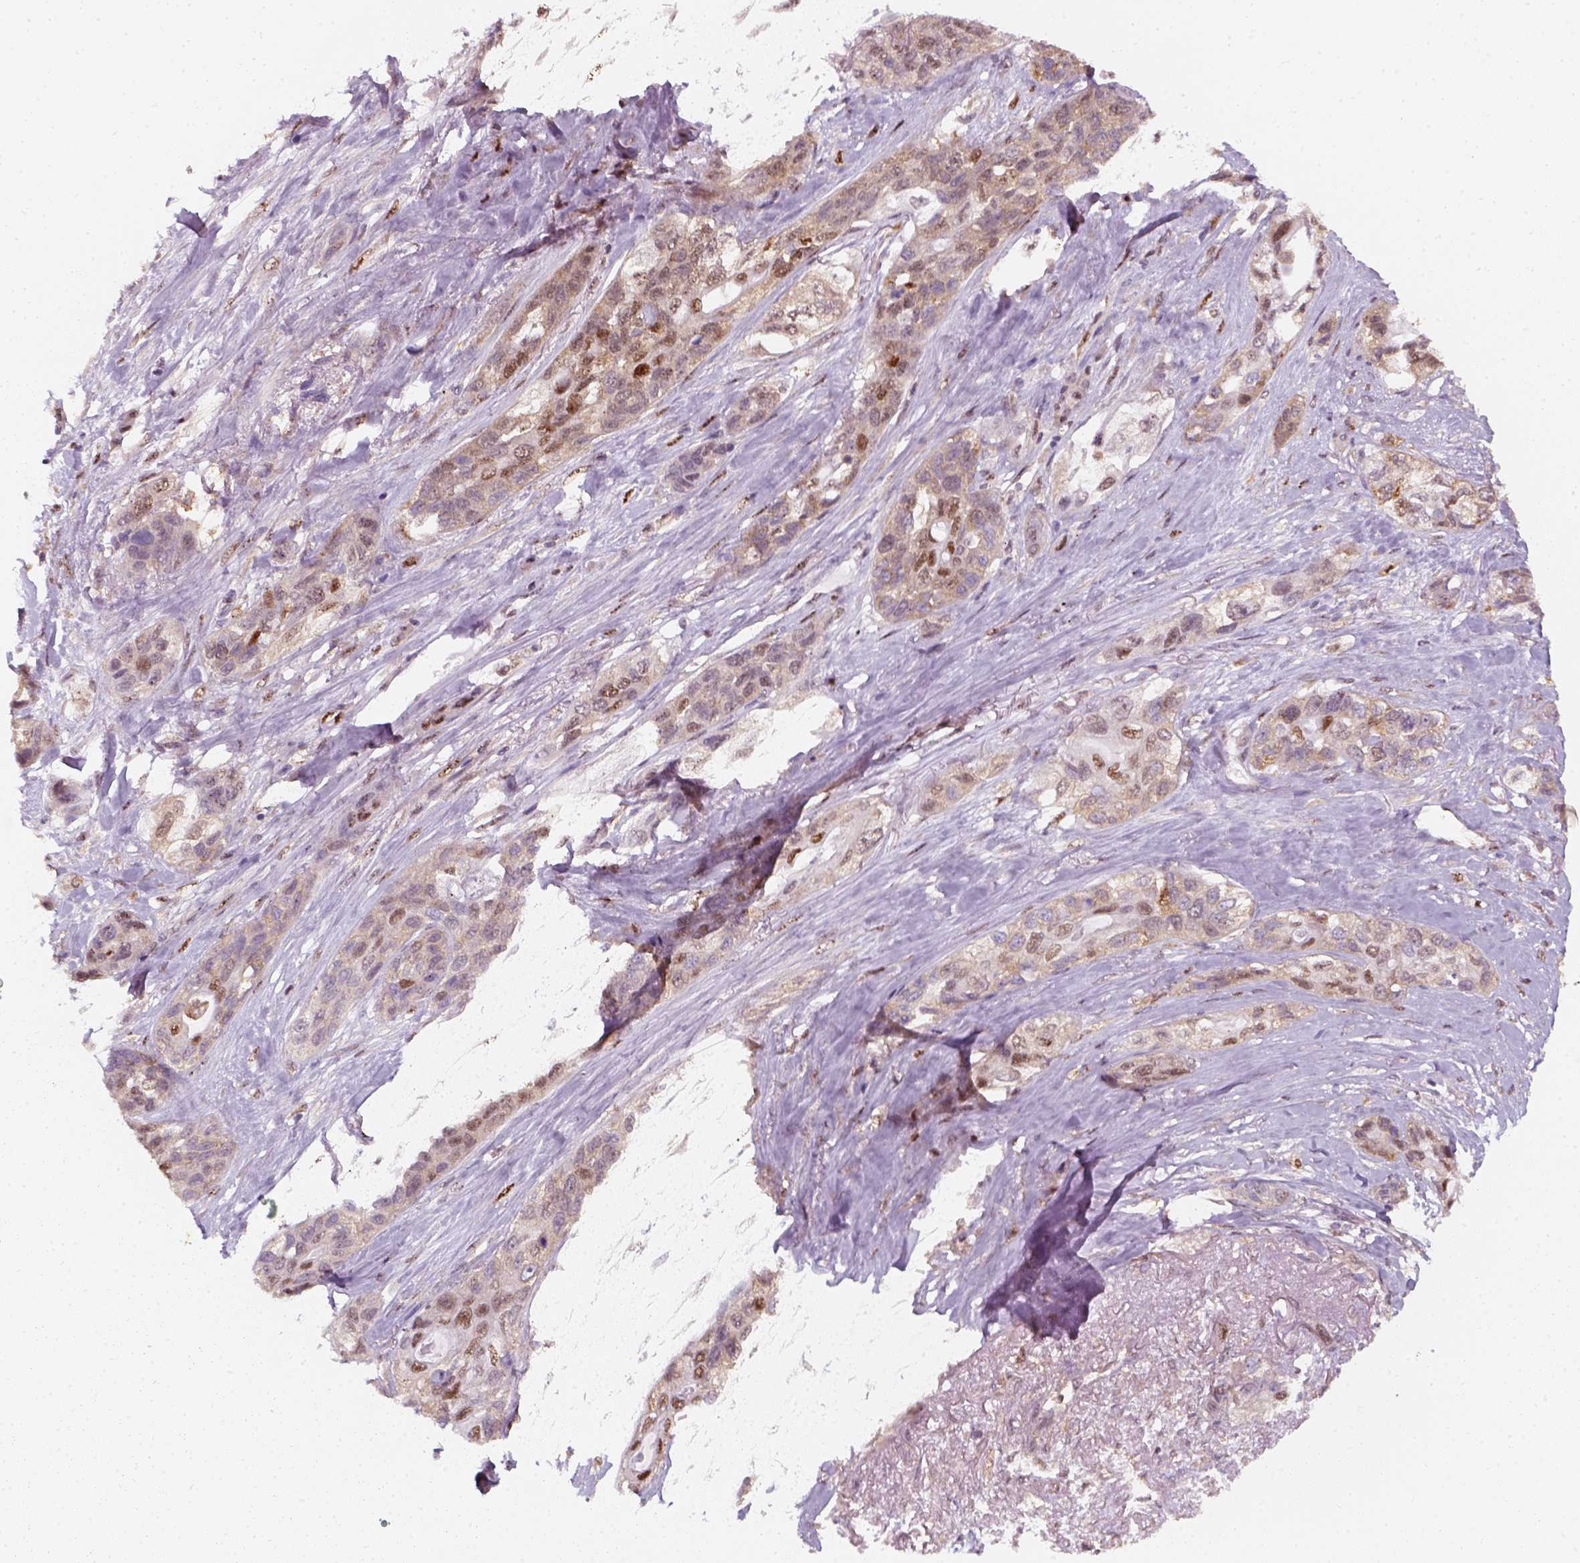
{"staining": {"intensity": "moderate", "quantity": "<25%", "location": "nuclear"}, "tissue": "lung cancer", "cell_type": "Tumor cells", "image_type": "cancer", "snomed": [{"axis": "morphology", "description": "Squamous cell carcinoma, NOS"}, {"axis": "topography", "description": "Lung"}], "caption": "This histopathology image reveals immunohistochemistry (IHC) staining of human squamous cell carcinoma (lung), with low moderate nuclear staining in about <25% of tumor cells.", "gene": "SQSTM1", "patient": {"sex": "female", "age": 70}}